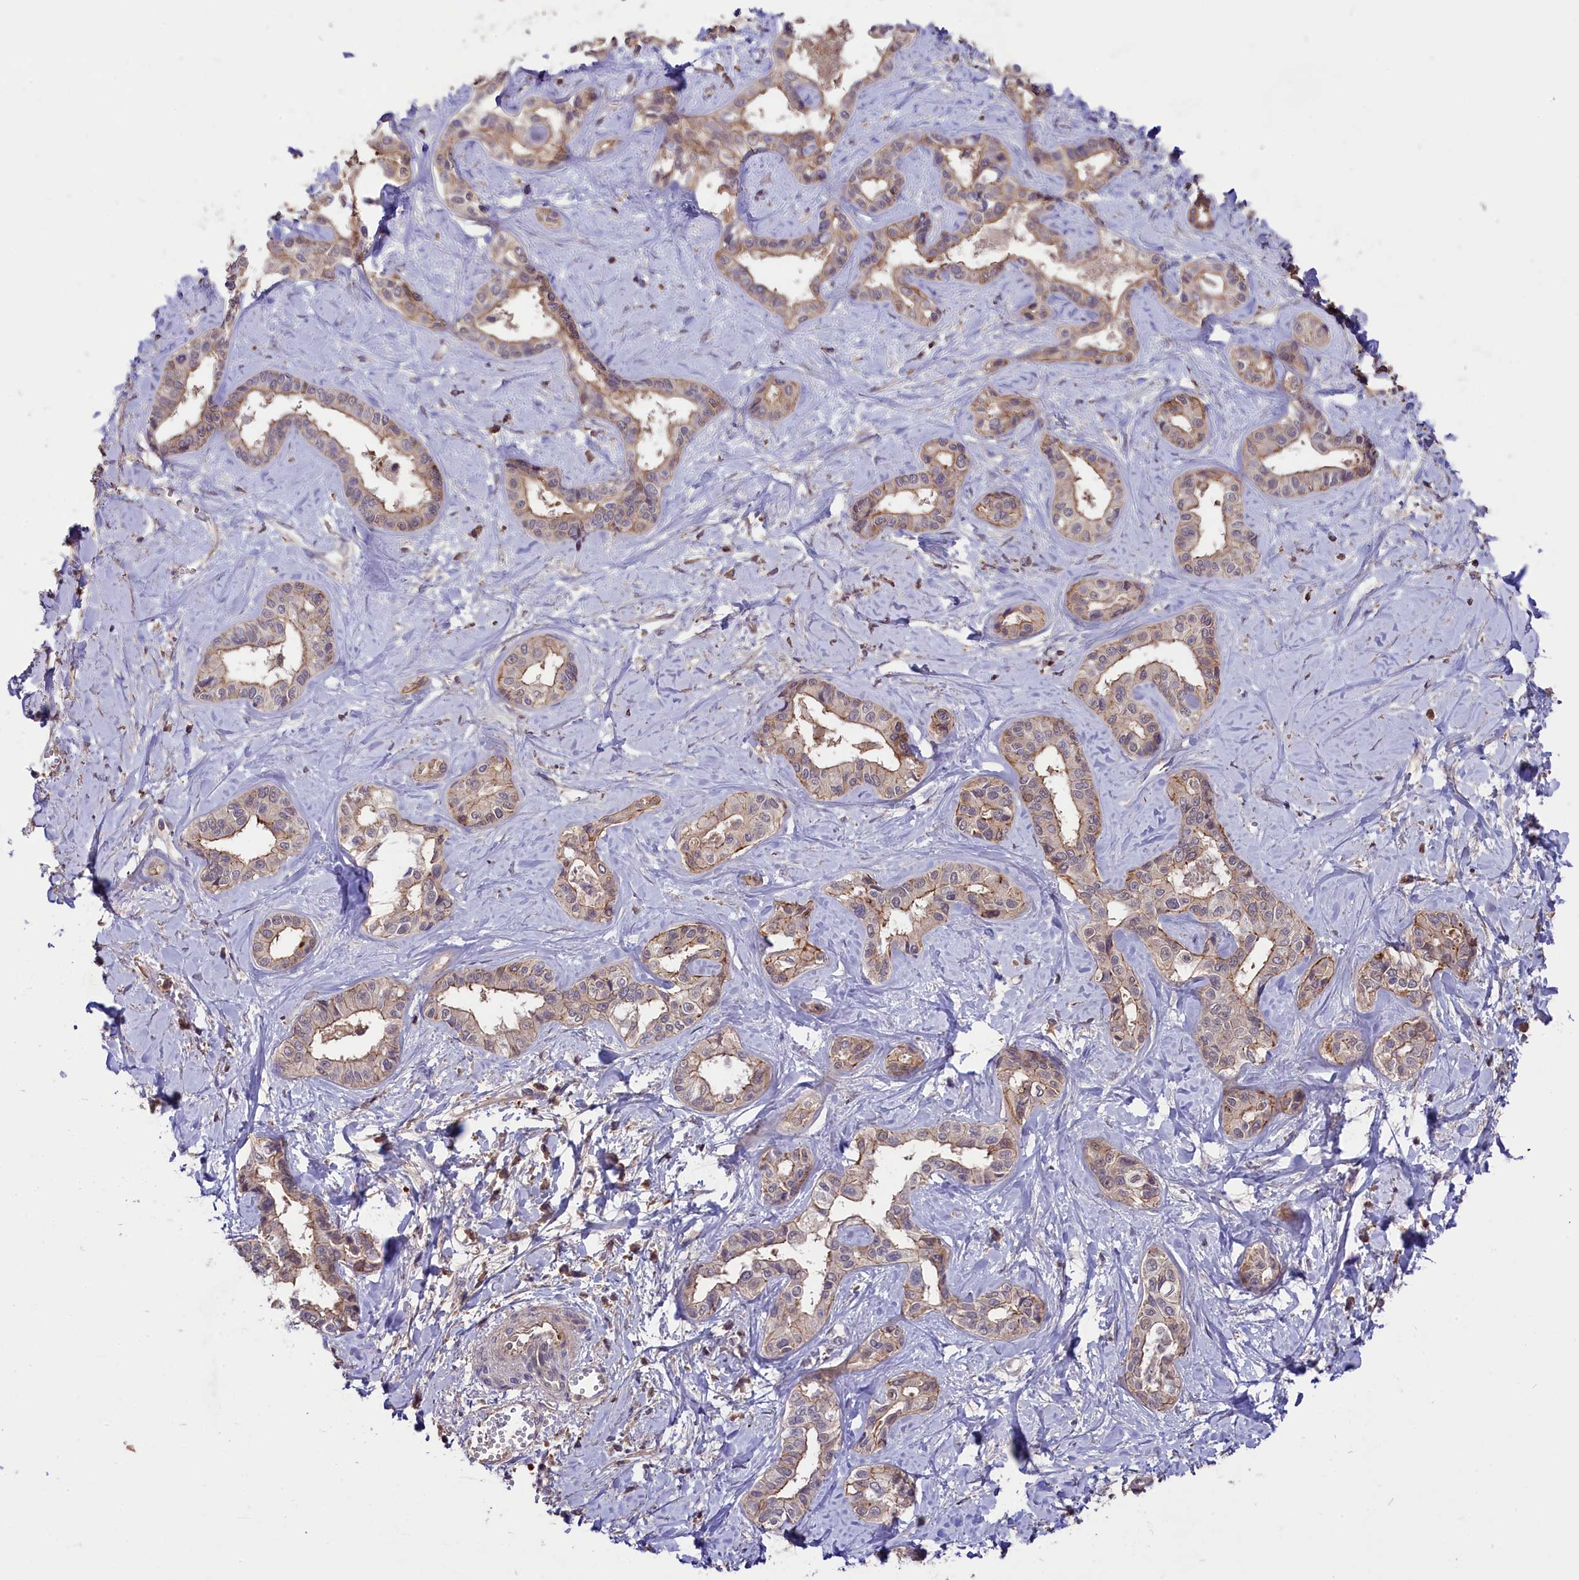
{"staining": {"intensity": "moderate", "quantity": "<25%", "location": "cytoplasmic/membranous"}, "tissue": "liver cancer", "cell_type": "Tumor cells", "image_type": "cancer", "snomed": [{"axis": "morphology", "description": "Cholangiocarcinoma"}, {"axis": "topography", "description": "Liver"}], "caption": "Immunohistochemical staining of human liver cancer (cholangiocarcinoma) shows low levels of moderate cytoplasmic/membranous staining in approximately <25% of tumor cells.", "gene": "SKIDA1", "patient": {"sex": "female", "age": 77}}